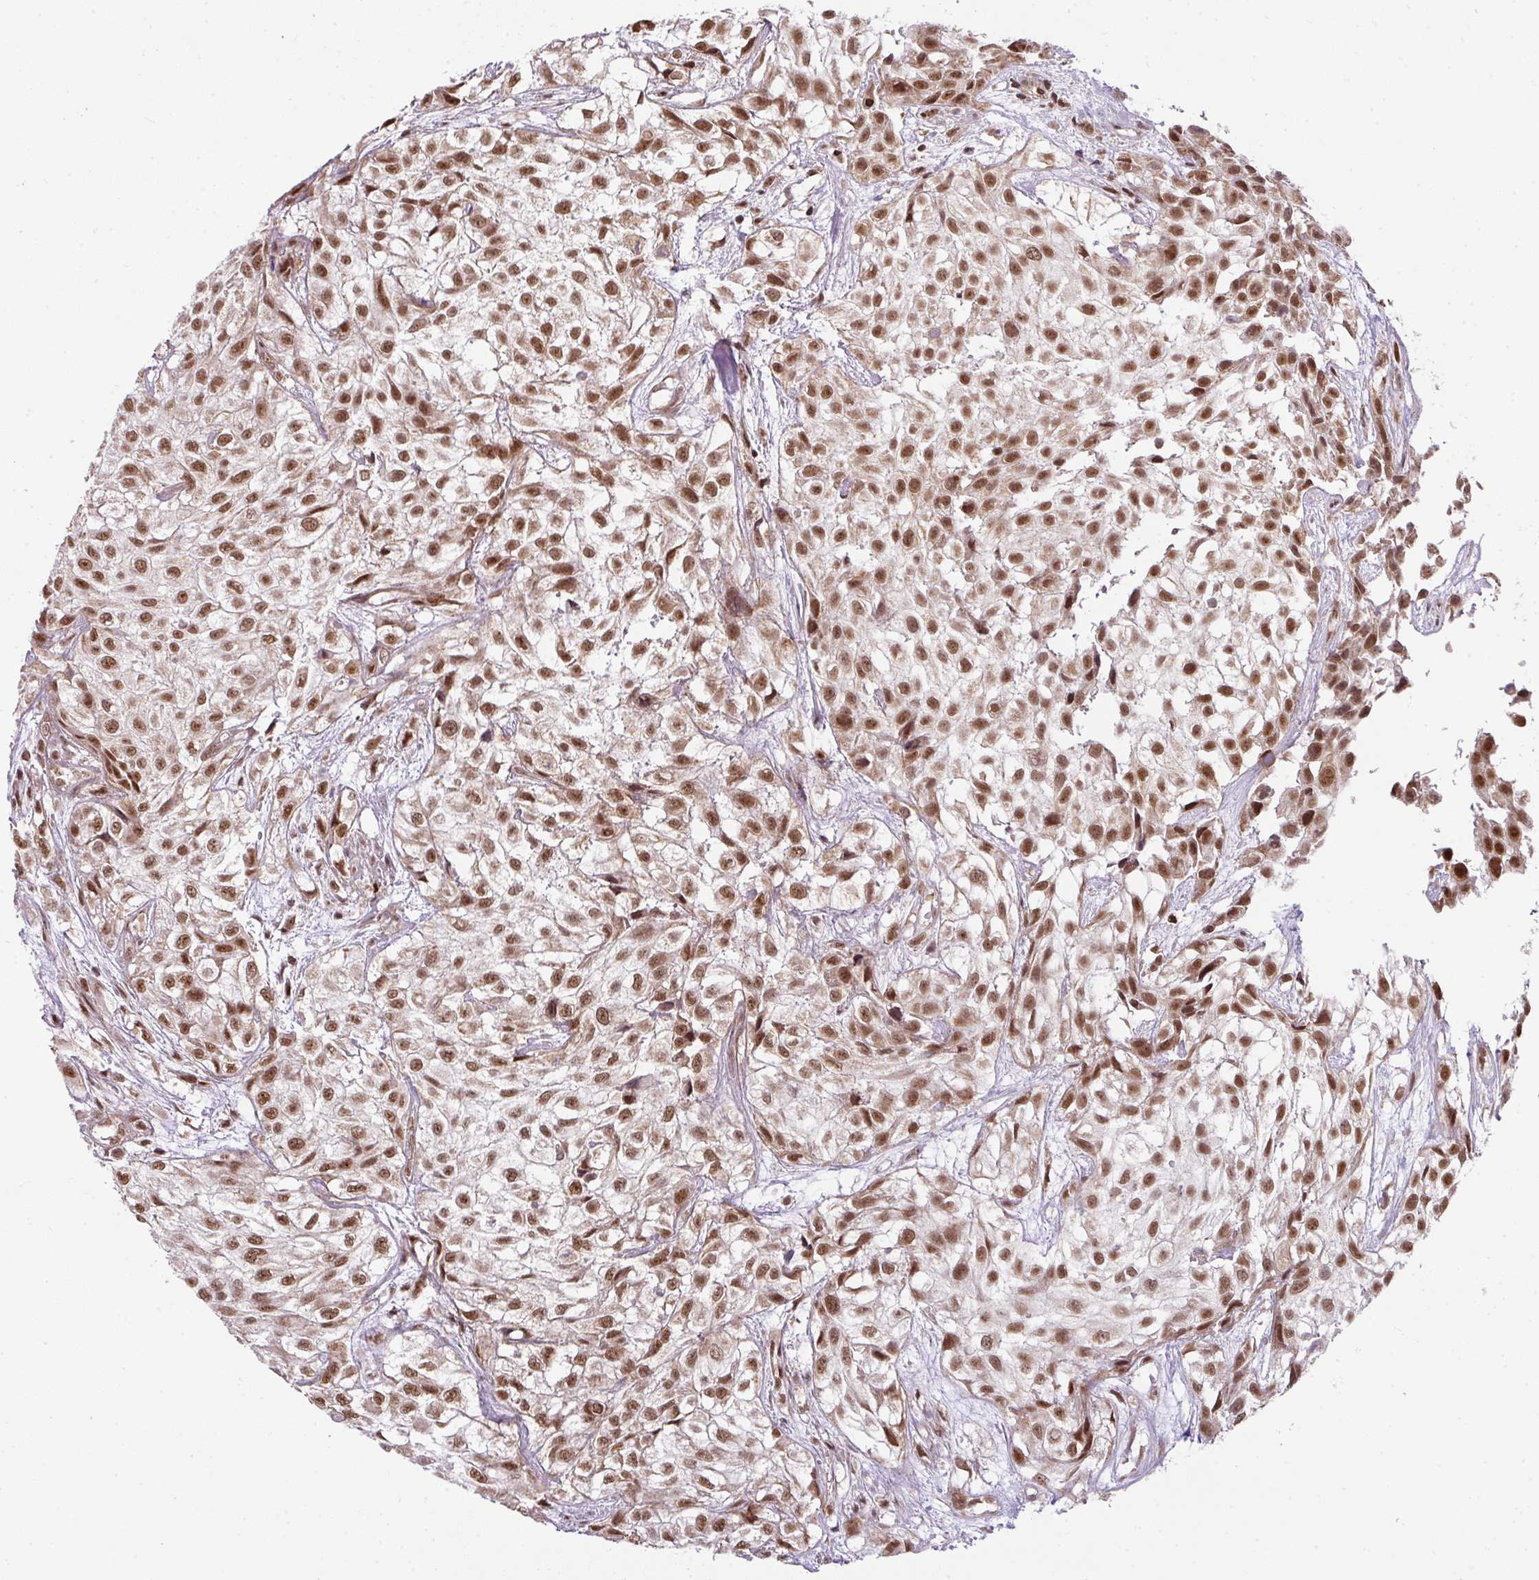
{"staining": {"intensity": "moderate", "quantity": ">75%", "location": "nuclear"}, "tissue": "urothelial cancer", "cell_type": "Tumor cells", "image_type": "cancer", "snomed": [{"axis": "morphology", "description": "Urothelial carcinoma, High grade"}, {"axis": "topography", "description": "Urinary bladder"}], "caption": "The immunohistochemical stain labels moderate nuclear positivity in tumor cells of high-grade urothelial carcinoma tissue. The staining was performed using DAB (3,3'-diaminobenzidine) to visualize the protein expression in brown, while the nuclei were stained in blue with hematoxylin (Magnification: 20x).", "gene": "PLK1", "patient": {"sex": "male", "age": 56}}